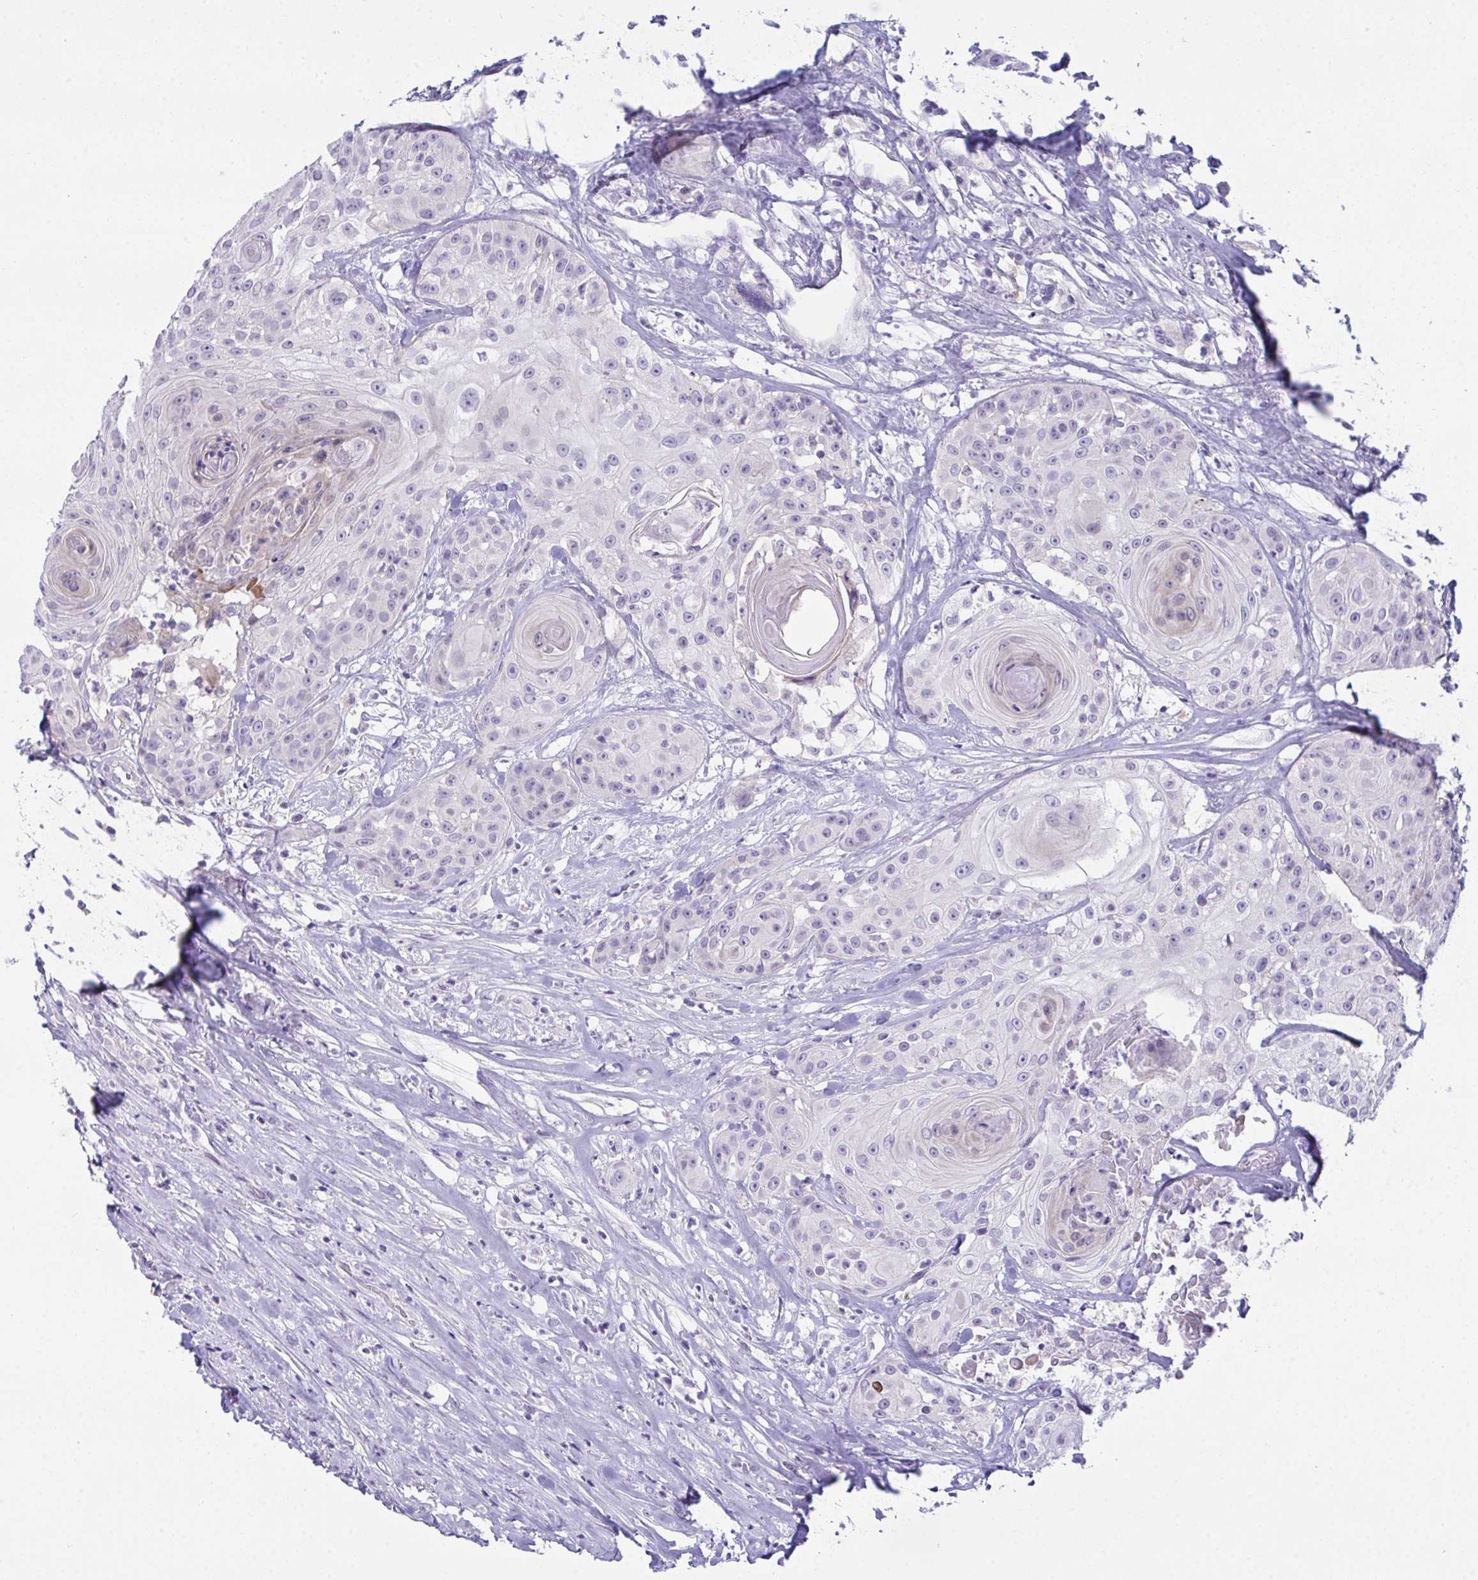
{"staining": {"intensity": "negative", "quantity": "none", "location": "none"}, "tissue": "head and neck cancer", "cell_type": "Tumor cells", "image_type": "cancer", "snomed": [{"axis": "morphology", "description": "Squamous cell carcinoma, NOS"}, {"axis": "topography", "description": "Head-Neck"}], "caption": "Protein analysis of squamous cell carcinoma (head and neck) demonstrates no significant expression in tumor cells.", "gene": "ATP6V0D2", "patient": {"sex": "male", "age": 83}}